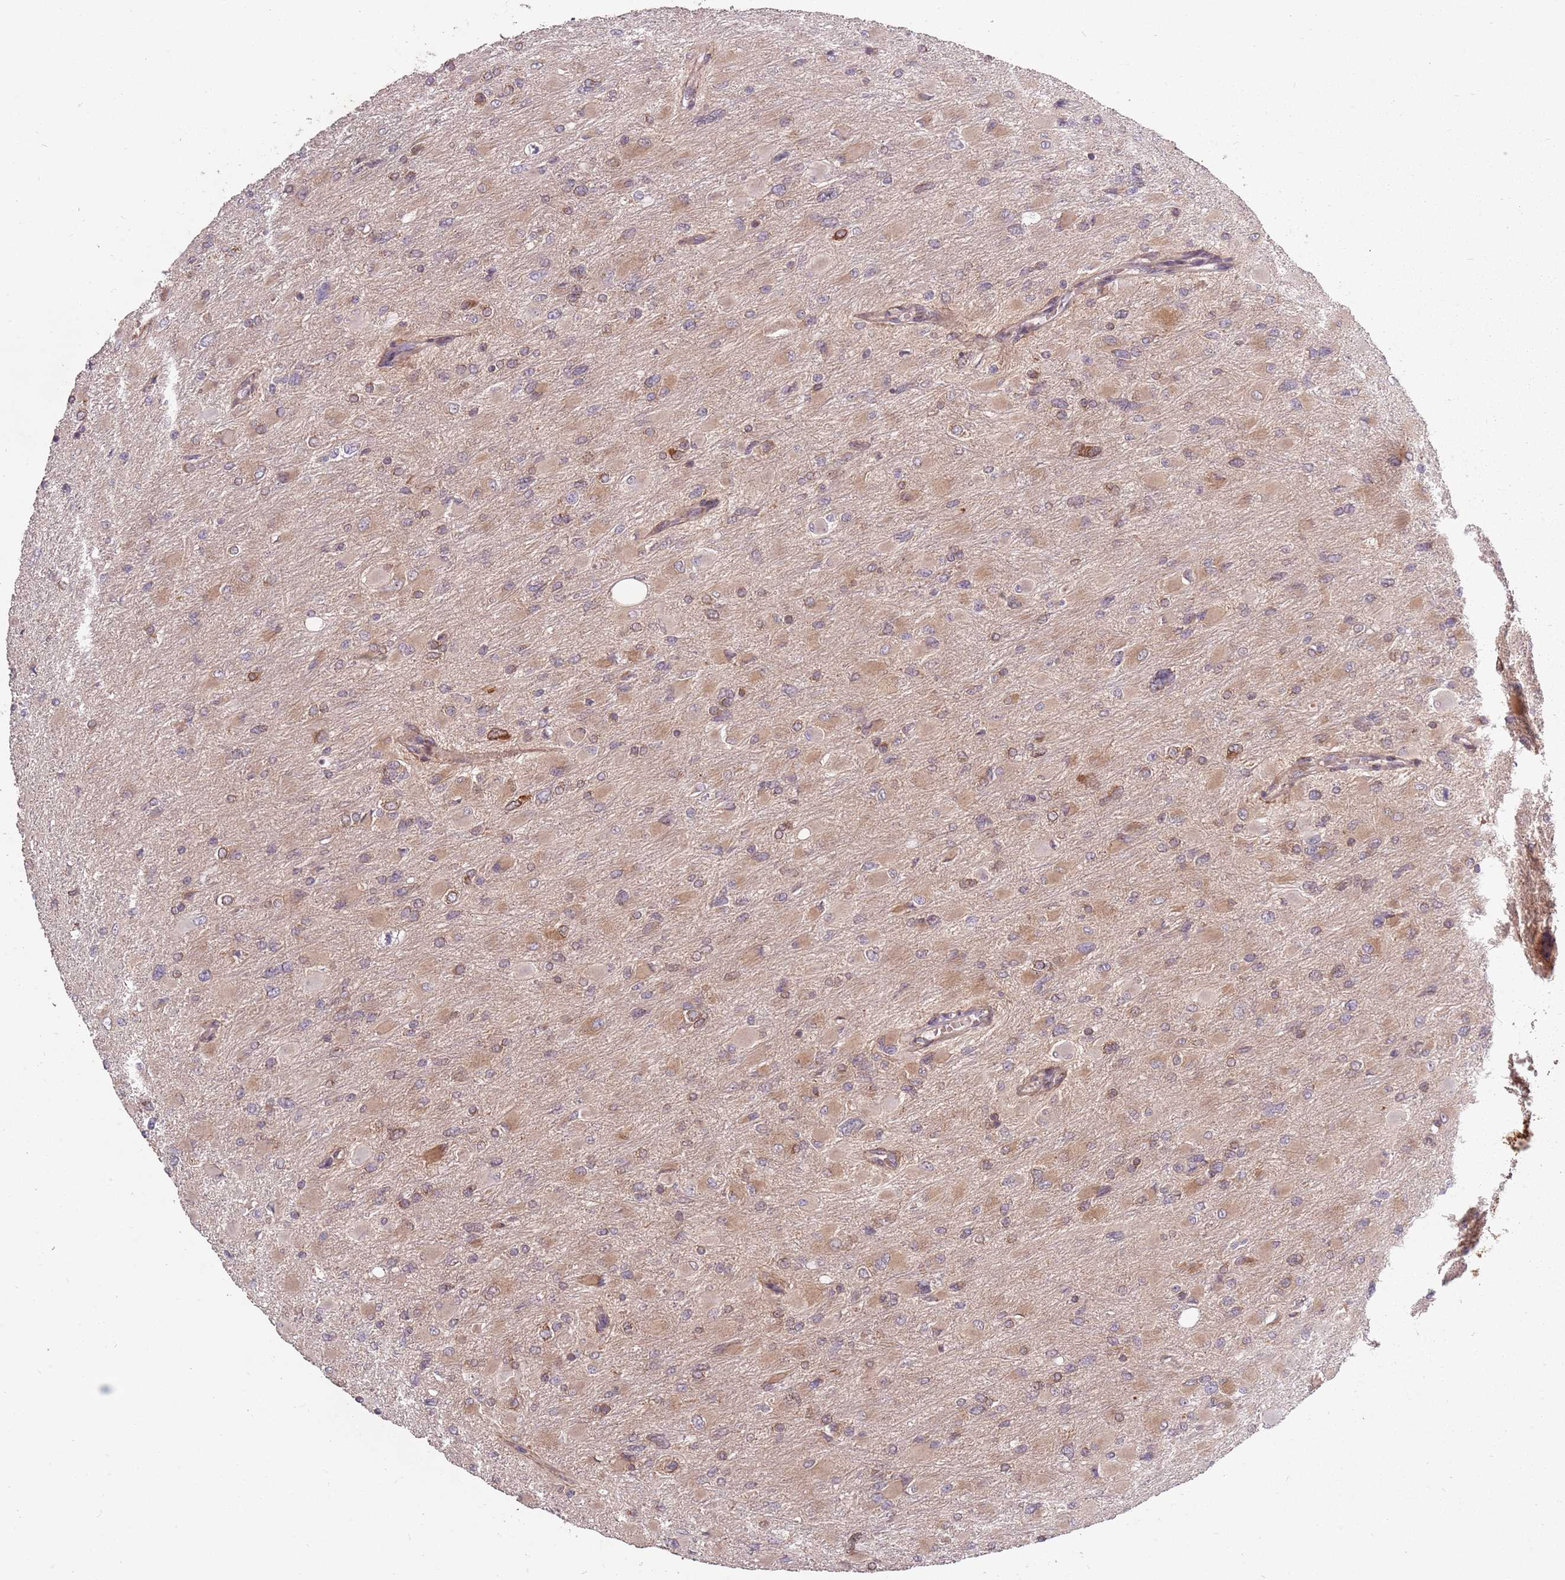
{"staining": {"intensity": "weak", "quantity": "<25%", "location": "cytoplasmic/membranous"}, "tissue": "glioma", "cell_type": "Tumor cells", "image_type": "cancer", "snomed": [{"axis": "morphology", "description": "Glioma, malignant, High grade"}, {"axis": "topography", "description": "Cerebral cortex"}], "caption": "Tumor cells show no significant protein staining in glioma.", "gene": "PLD6", "patient": {"sex": "female", "age": 36}}